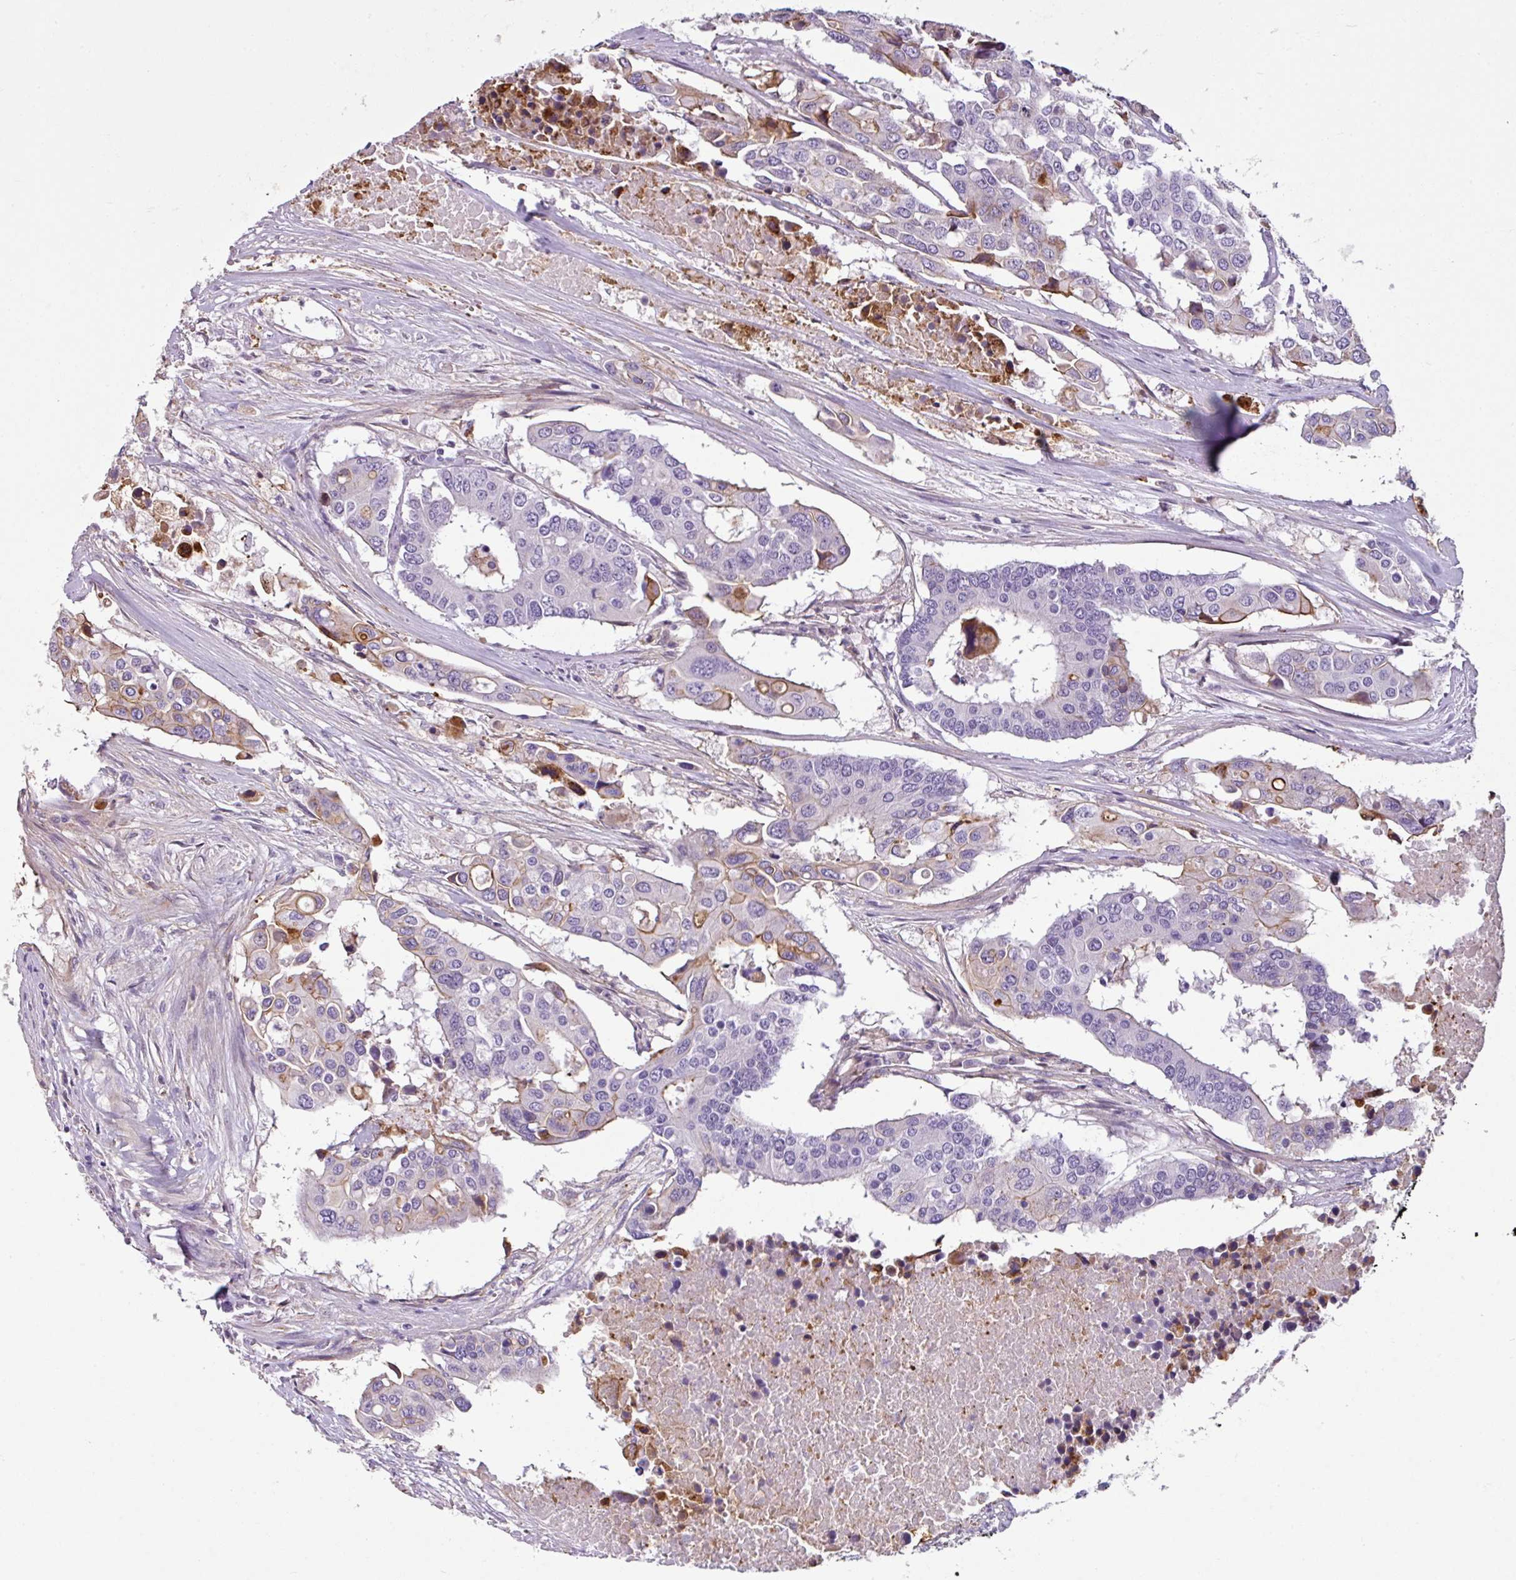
{"staining": {"intensity": "moderate", "quantity": "<25%", "location": "cytoplasmic/membranous"}, "tissue": "colorectal cancer", "cell_type": "Tumor cells", "image_type": "cancer", "snomed": [{"axis": "morphology", "description": "Adenocarcinoma, NOS"}, {"axis": "topography", "description": "Colon"}], "caption": "The photomicrograph displays immunohistochemical staining of adenocarcinoma (colorectal). There is moderate cytoplasmic/membranous staining is appreciated in about <25% of tumor cells. The staining was performed using DAB to visualize the protein expression in brown, while the nuclei were stained in blue with hematoxylin (Magnification: 20x).", "gene": "TMEM178B", "patient": {"sex": "male", "age": 77}}